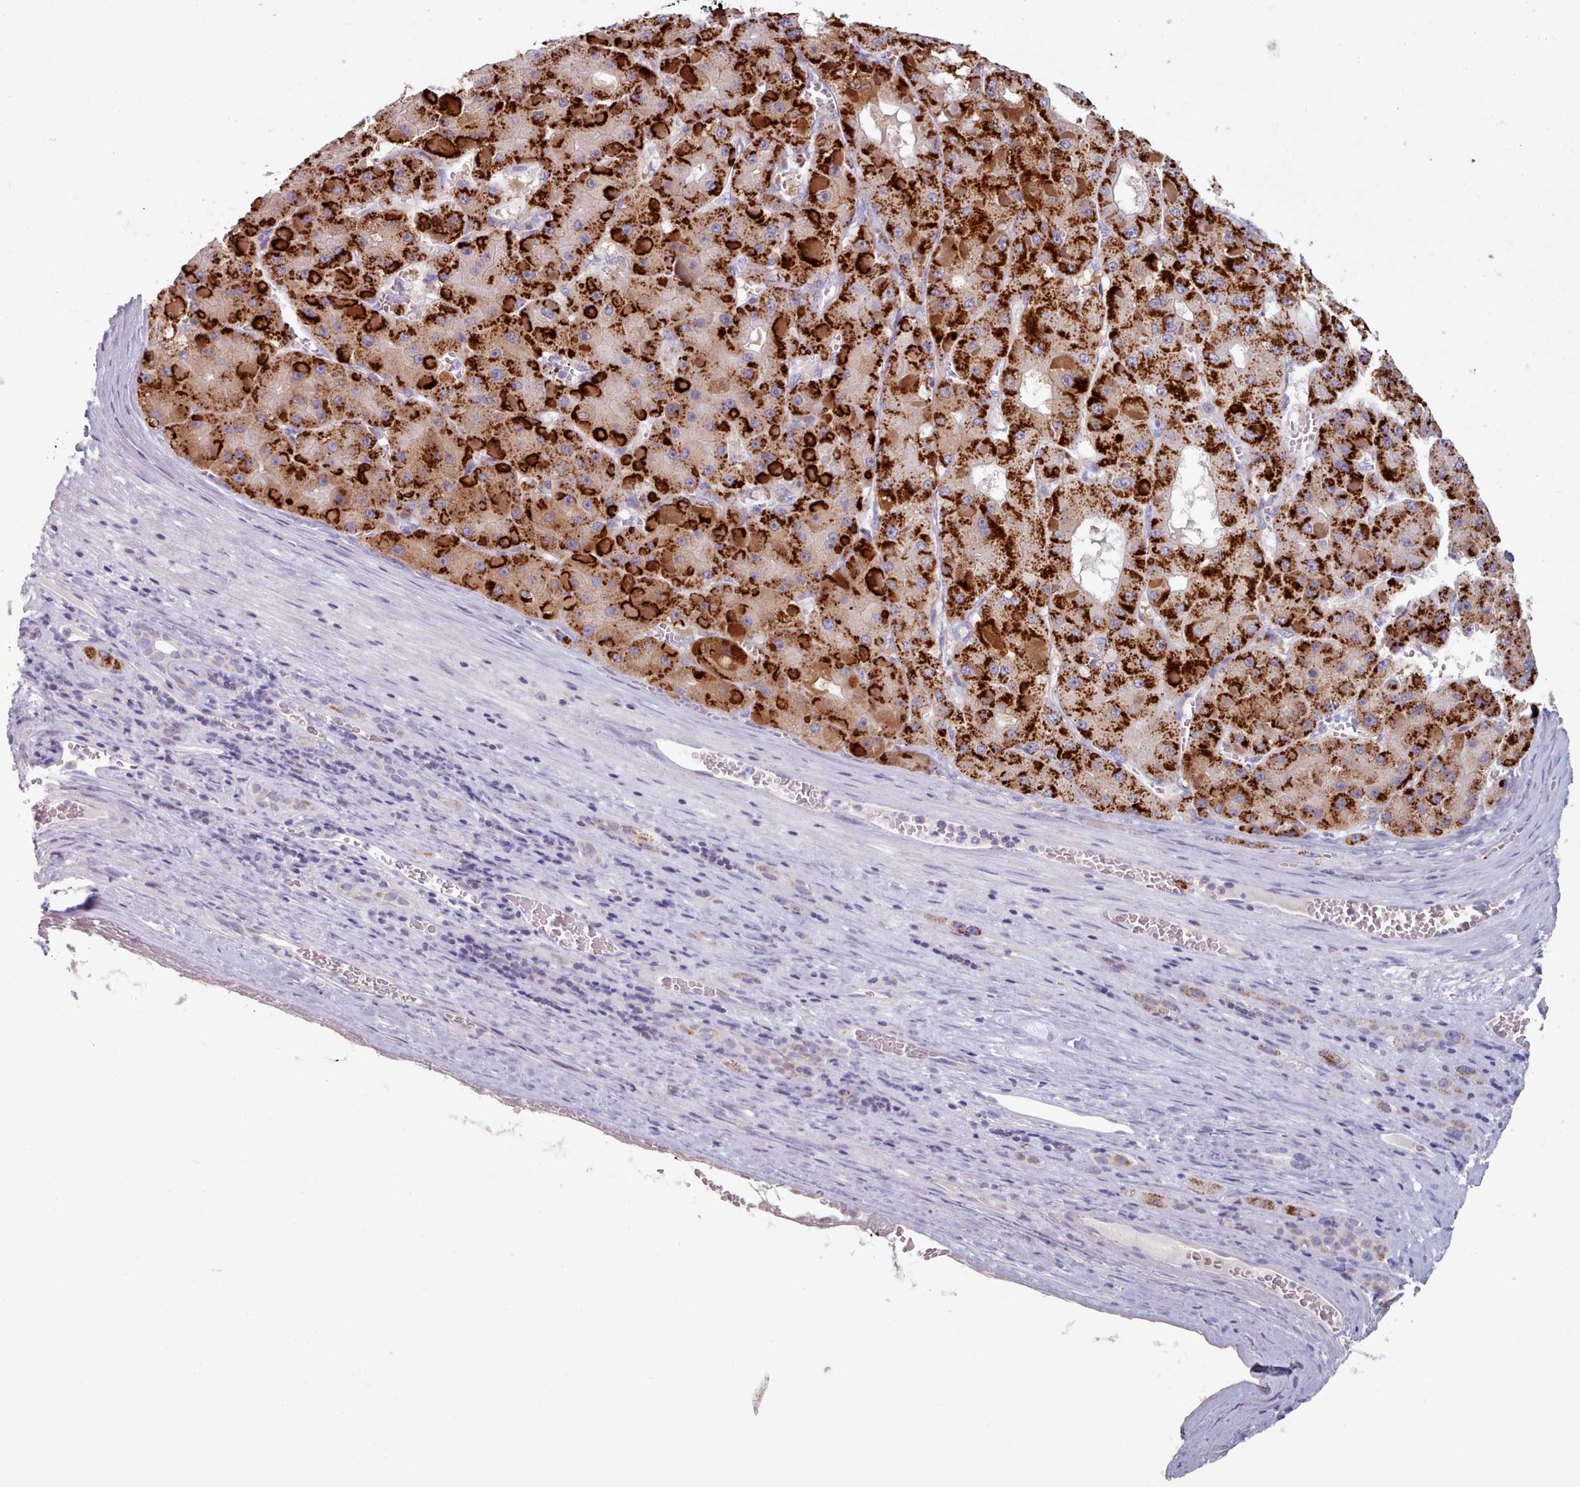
{"staining": {"intensity": "strong", "quantity": ">75%", "location": "cytoplasmic/membranous"}, "tissue": "liver cancer", "cell_type": "Tumor cells", "image_type": "cancer", "snomed": [{"axis": "morphology", "description": "Carcinoma, Hepatocellular, NOS"}, {"axis": "topography", "description": "Liver"}], "caption": "Protein expression analysis of hepatocellular carcinoma (liver) exhibits strong cytoplasmic/membranous positivity in about >75% of tumor cells. The staining was performed using DAB (3,3'-diaminobenzidine), with brown indicating positive protein expression. Nuclei are stained blue with hematoxylin.", "gene": "HAO1", "patient": {"sex": "female", "age": 73}}